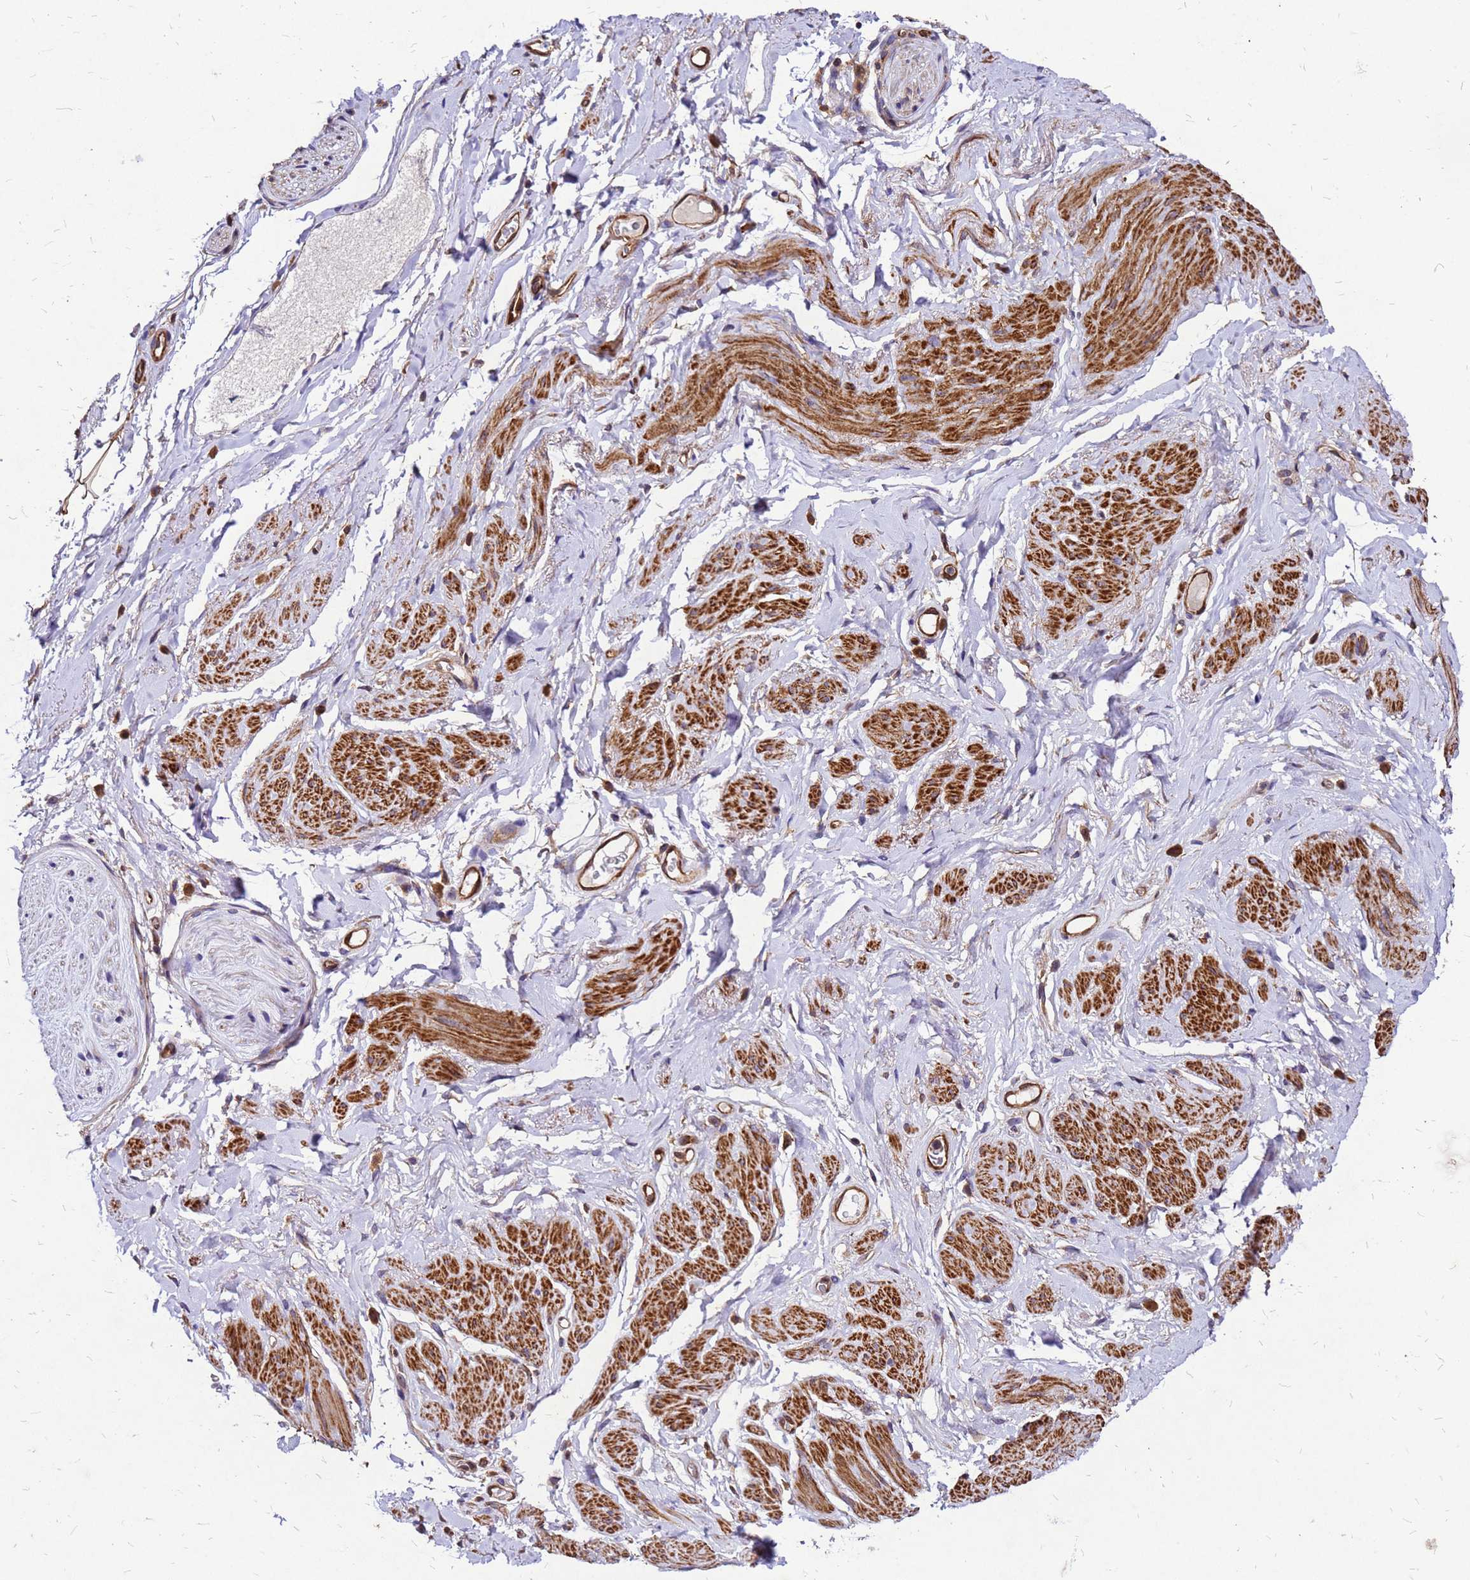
{"staining": {"intensity": "moderate", "quantity": ">75%", "location": "cytoplasmic/membranous"}, "tissue": "adipose tissue", "cell_type": "Adipocytes", "image_type": "normal", "snomed": [{"axis": "morphology", "description": "Normal tissue, NOS"}, {"axis": "morphology", "description": "Adenocarcinoma, NOS"}, {"axis": "topography", "description": "Rectum"}, {"axis": "topography", "description": "Vagina"}, {"axis": "topography", "description": "Peripheral nerve tissue"}], "caption": "An immunohistochemistry (IHC) histopathology image of normal tissue is shown. Protein staining in brown shows moderate cytoplasmic/membranous positivity in adipose tissue within adipocytes.", "gene": "DUSP23", "patient": {"sex": "female", "age": 71}}